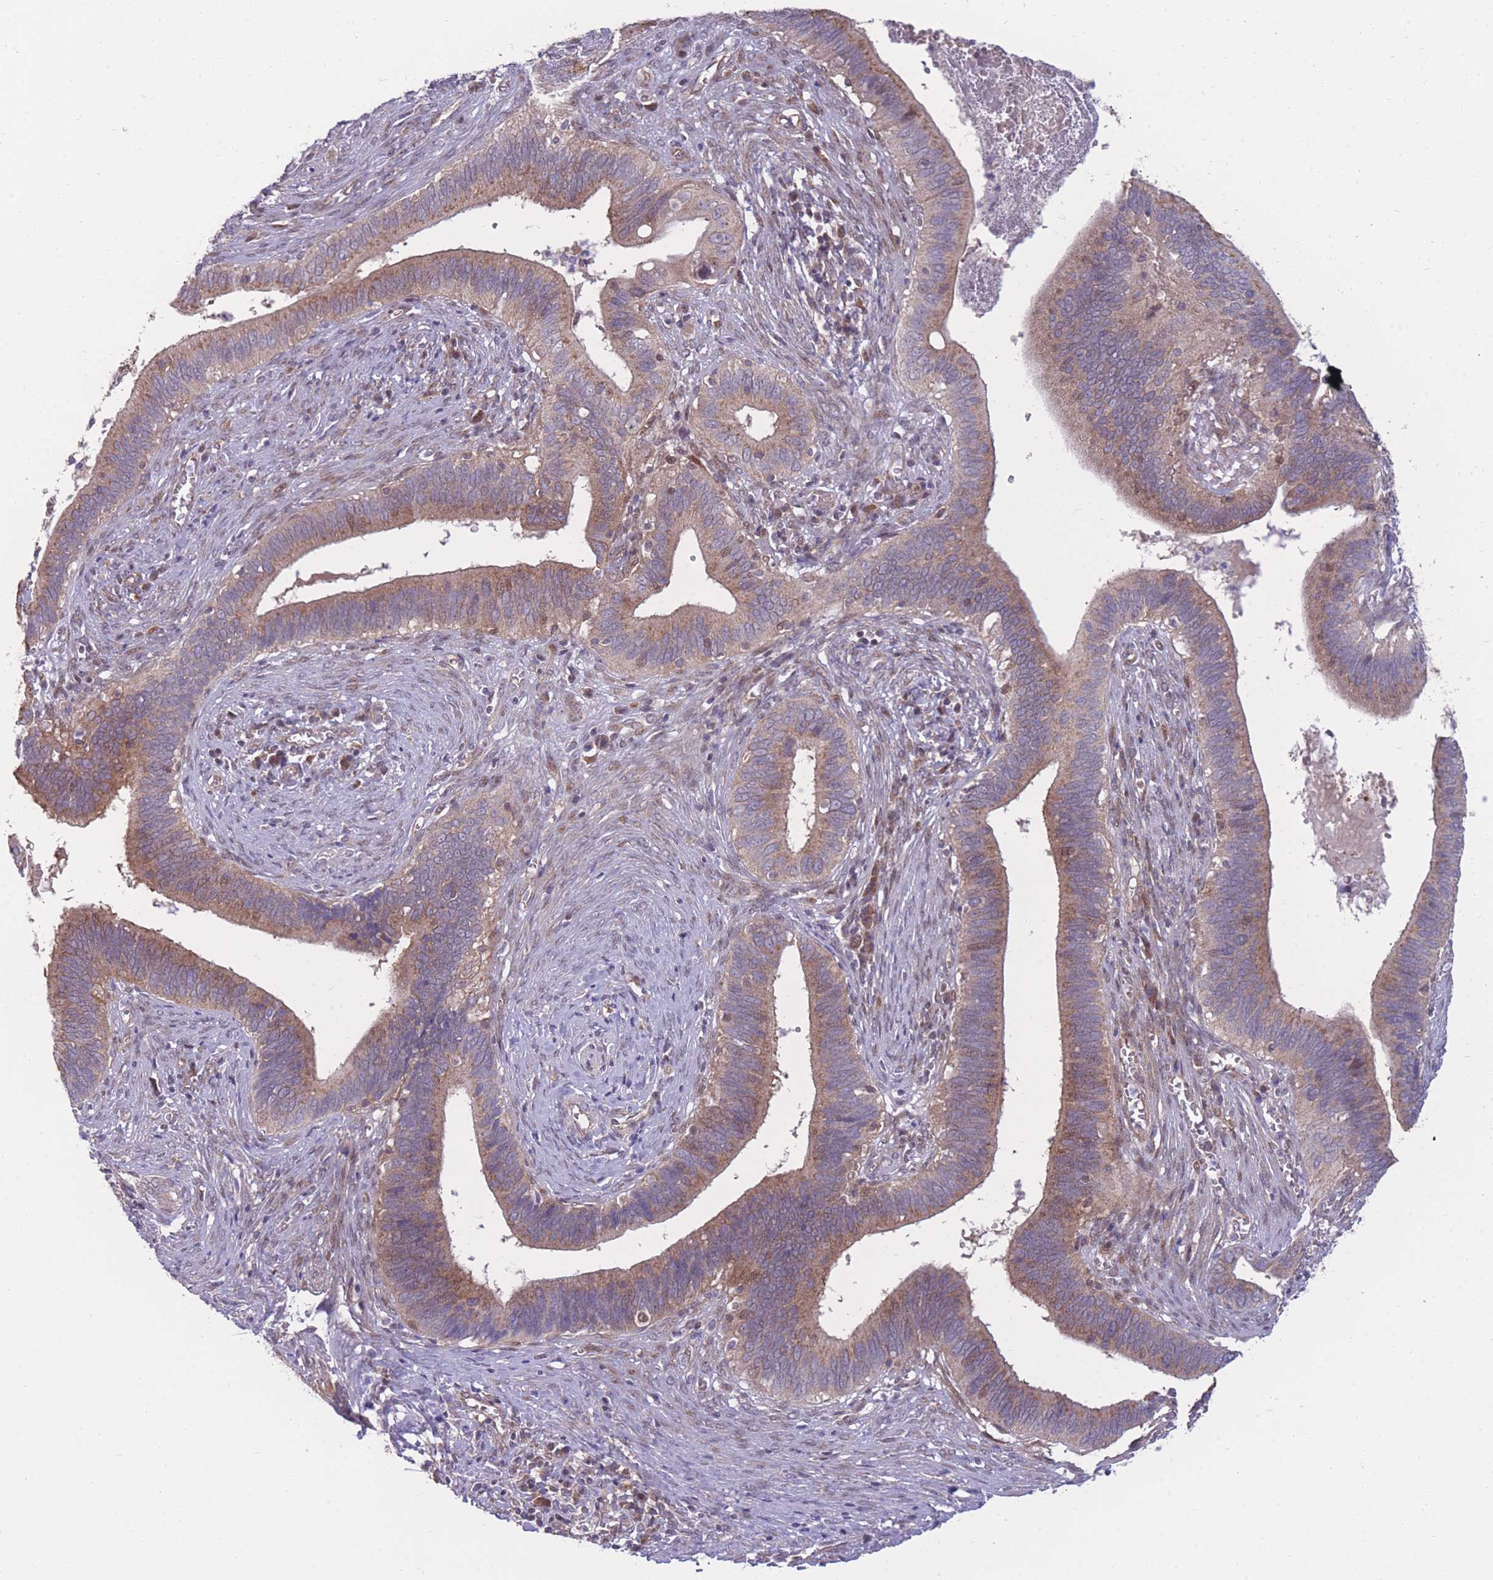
{"staining": {"intensity": "moderate", "quantity": ">75%", "location": "cytoplasmic/membranous"}, "tissue": "cervical cancer", "cell_type": "Tumor cells", "image_type": "cancer", "snomed": [{"axis": "morphology", "description": "Adenocarcinoma, NOS"}, {"axis": "topography", "description": "Cervix"}], "caption": "Cervical adenocarcinoma was stained to show a protein in brown. There is medium levels of moderate cytoplasmic/membranous staining in about >75% of tumor cells.", "gene": "RIC8A", "patient": {"sex": "female", "age": 42}}